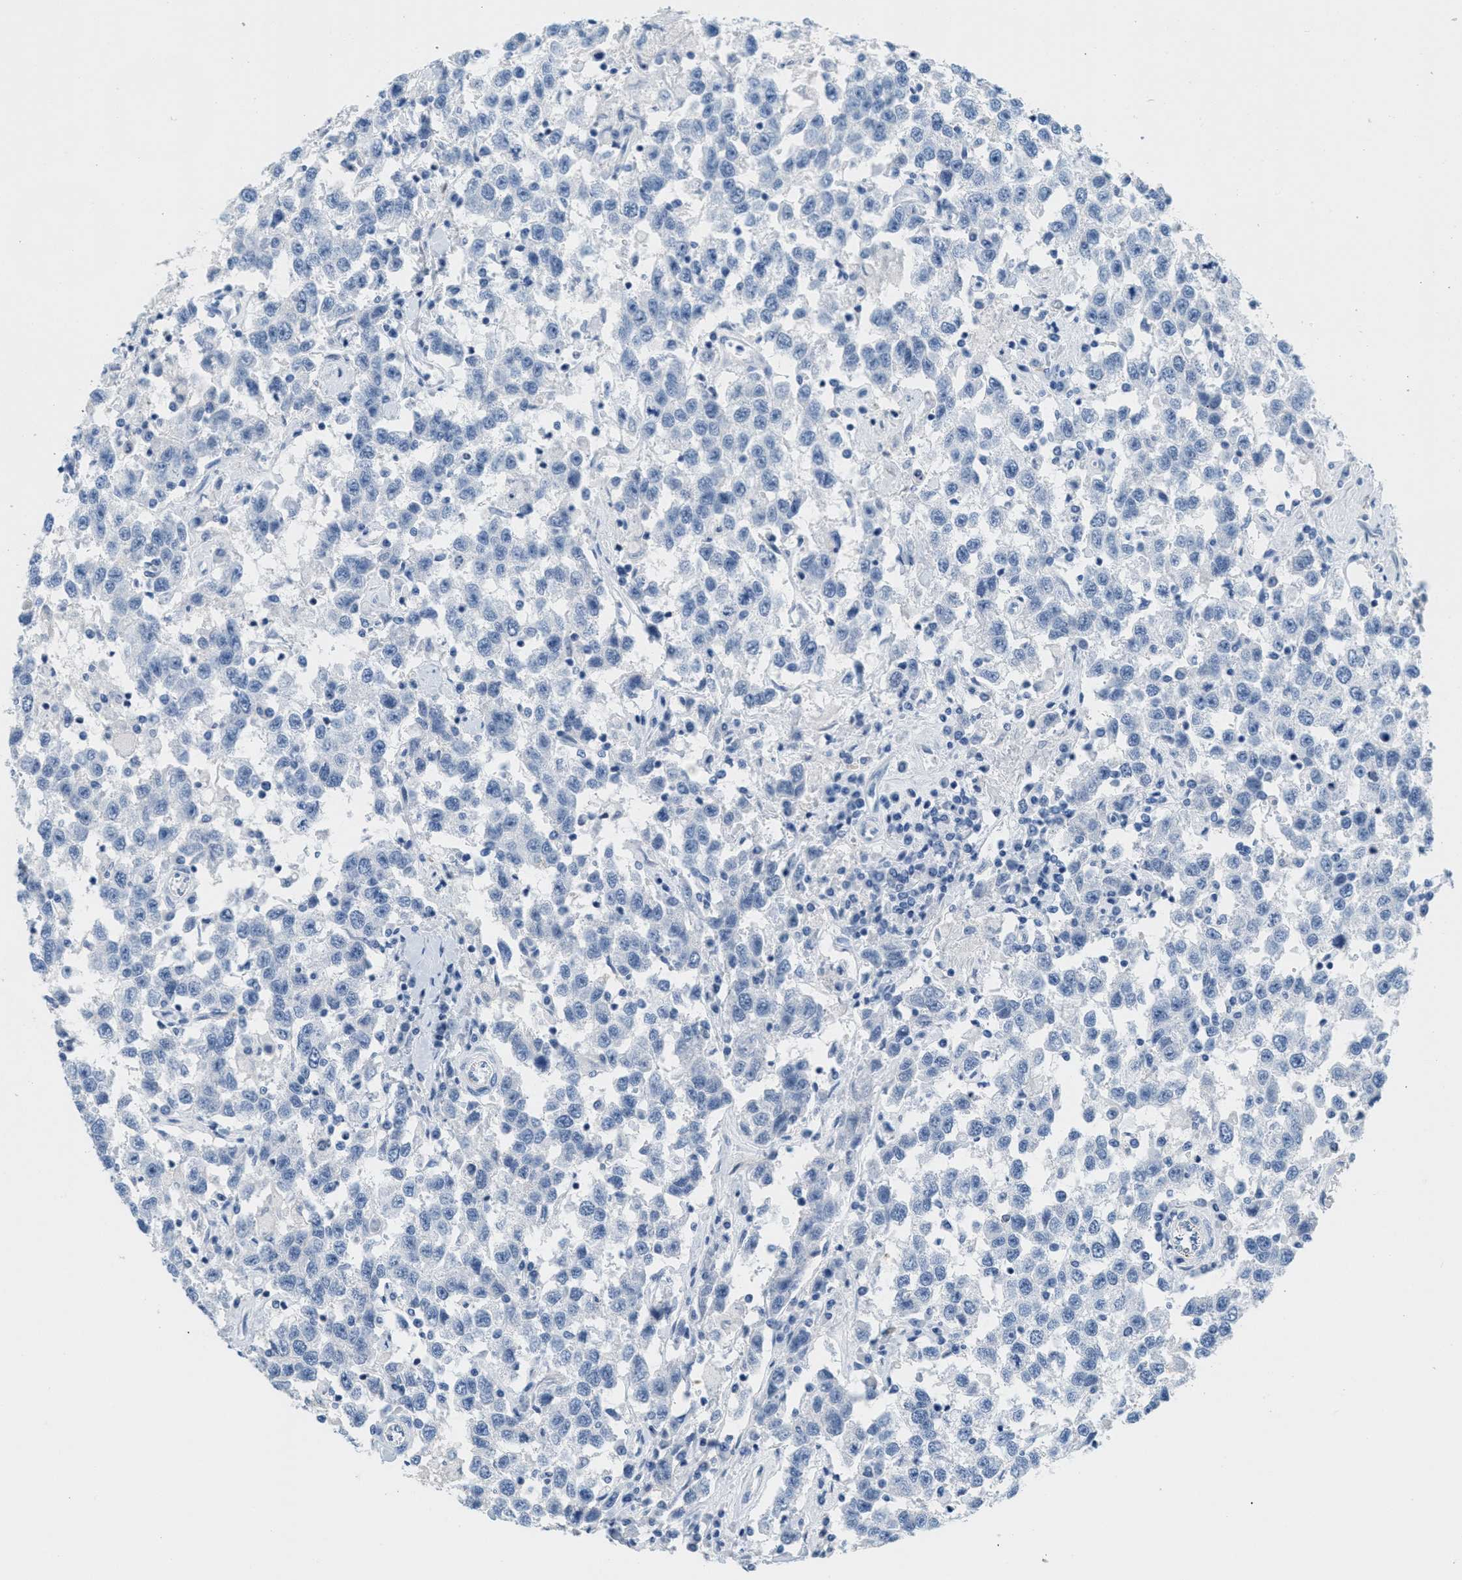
{"staining": {"intensity": "negative", "quantity": "none", "location": "none"}, "tissue": "testis cancer", "cell_type": "Tumor cells", "image_type": "cancer", "snomed": [{"axis": "morphology", "description": "Seminoma, NOS"}, {"axis": "topography", "description": "Testis"}], "caption": "This is an IHC photomicrograph of human seminoma (testis). There is no positivity in tumor cells.", "gene": "GPM6A", "patient": {"sex": "male", "age": 41}}